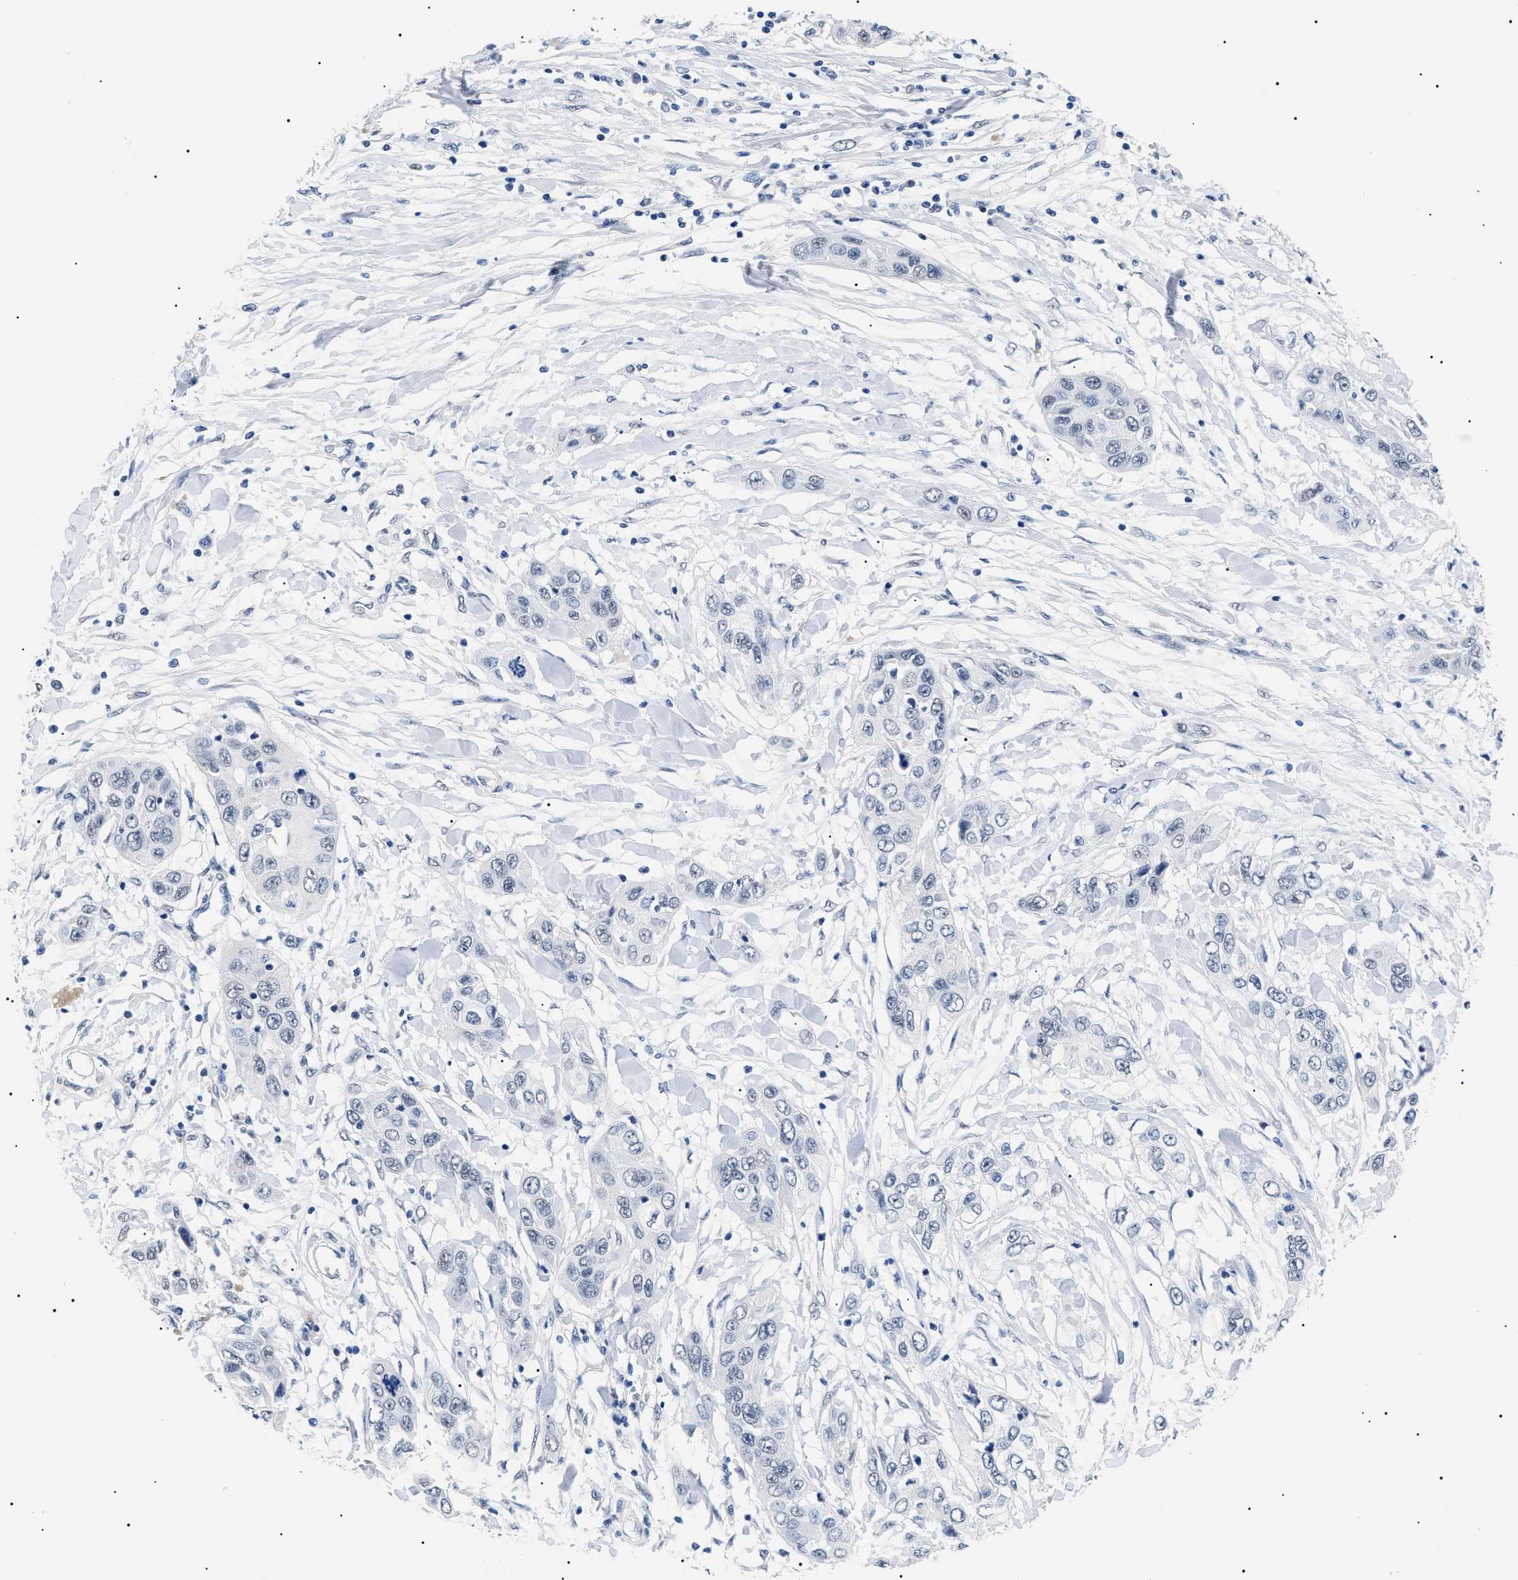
{"staining": {"intensity": "negative", "quantity": "none", "location": "none"}, "tissue": "pancreatic cancer", "cell_type": "Tumor cells", "image_type": "cancer", "snomed": [{"axis": "morphology", "description": "Adenocarcinoma, NOS"}, {"axis": "topography", "description": "Pancreas"}], "caption": "High power microscopy histopathology image of an IHC micrograph of adenocarcinoma (pancreatic), revealing no significant staining in tumor cells.", "gene": "PRRT2", "patient": {"sex": "female", "age": 70}}